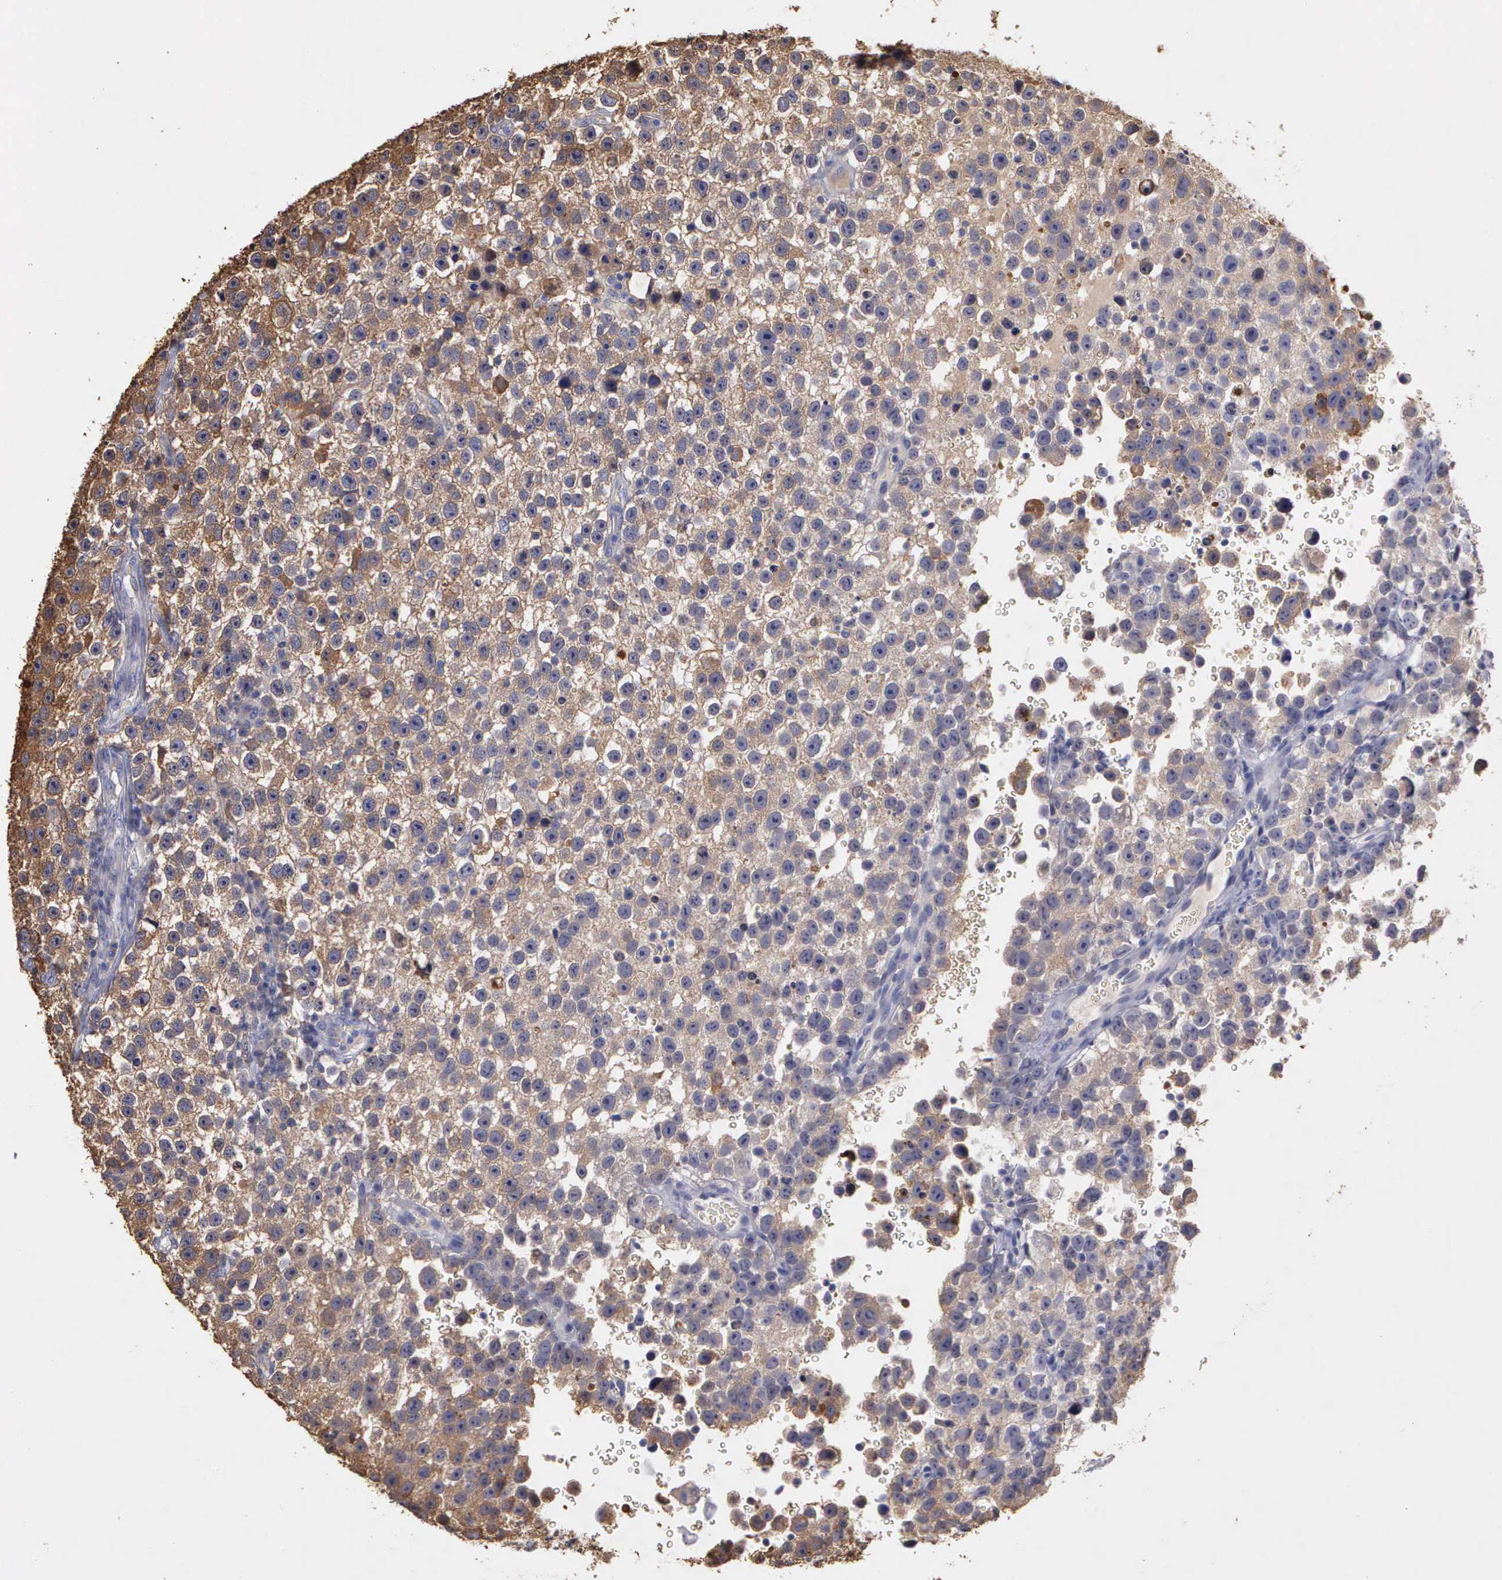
{"staining": {"intensity": "moderate", "quantity": "25%-75%", "location": "cytoplasmic/membranous"}, "tissue": "testis cancer", "cell_type": "Tumor cells", "image_type": "cancer", "snomed": [{"axis": "morphology", "description": "Seminoma, NOS"}, {"axis": "topography", "description": "Testis"}], "caption": "The photomicrograph exhibits staining of testis cancer, revealing moderate cytoplasmic/membranous protein staining (brown color) within tumor cells.", "gene": "ENO3", "patient": {"sex": "male", "age": 33}}